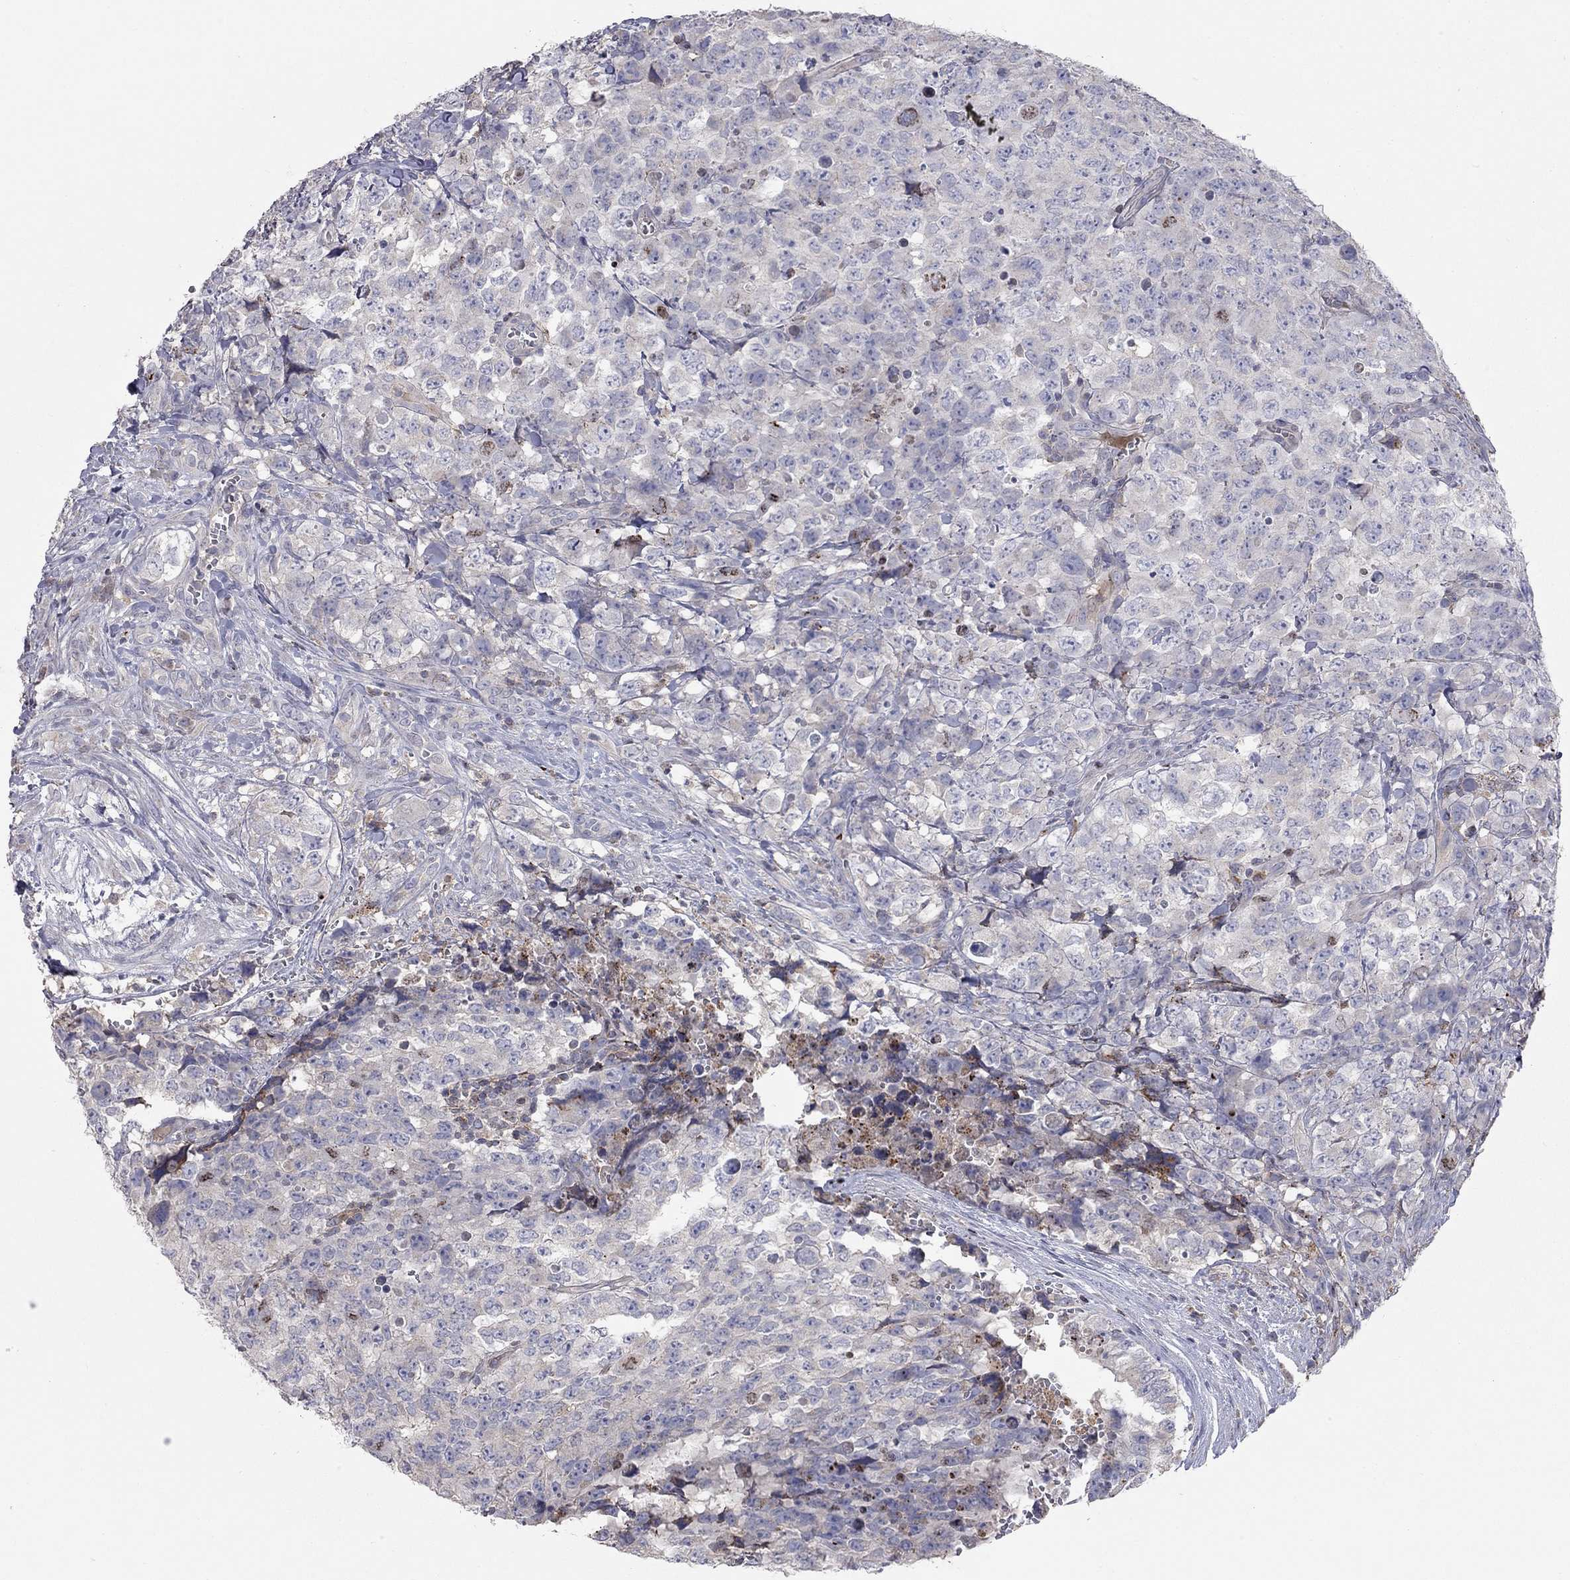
{"staining": {"intensity": "negative", "quantity": "none", "location": "none"}, "tissue": "testis cancer", "cell_type": "Tumor cells", "image_type": "cancer", "snomed": [{"axis": "morphology", "description": "Carcinoma, Embryonal, NOS"}, {"axis": "topography", "description": "Testis"}], "caption": "A histopathology image of testis embryonal carcinoma stained for a protein shows no brown staining in tumor cells.", "gene": "ERN2", "patient": {"sex": "male", "age": 23}}